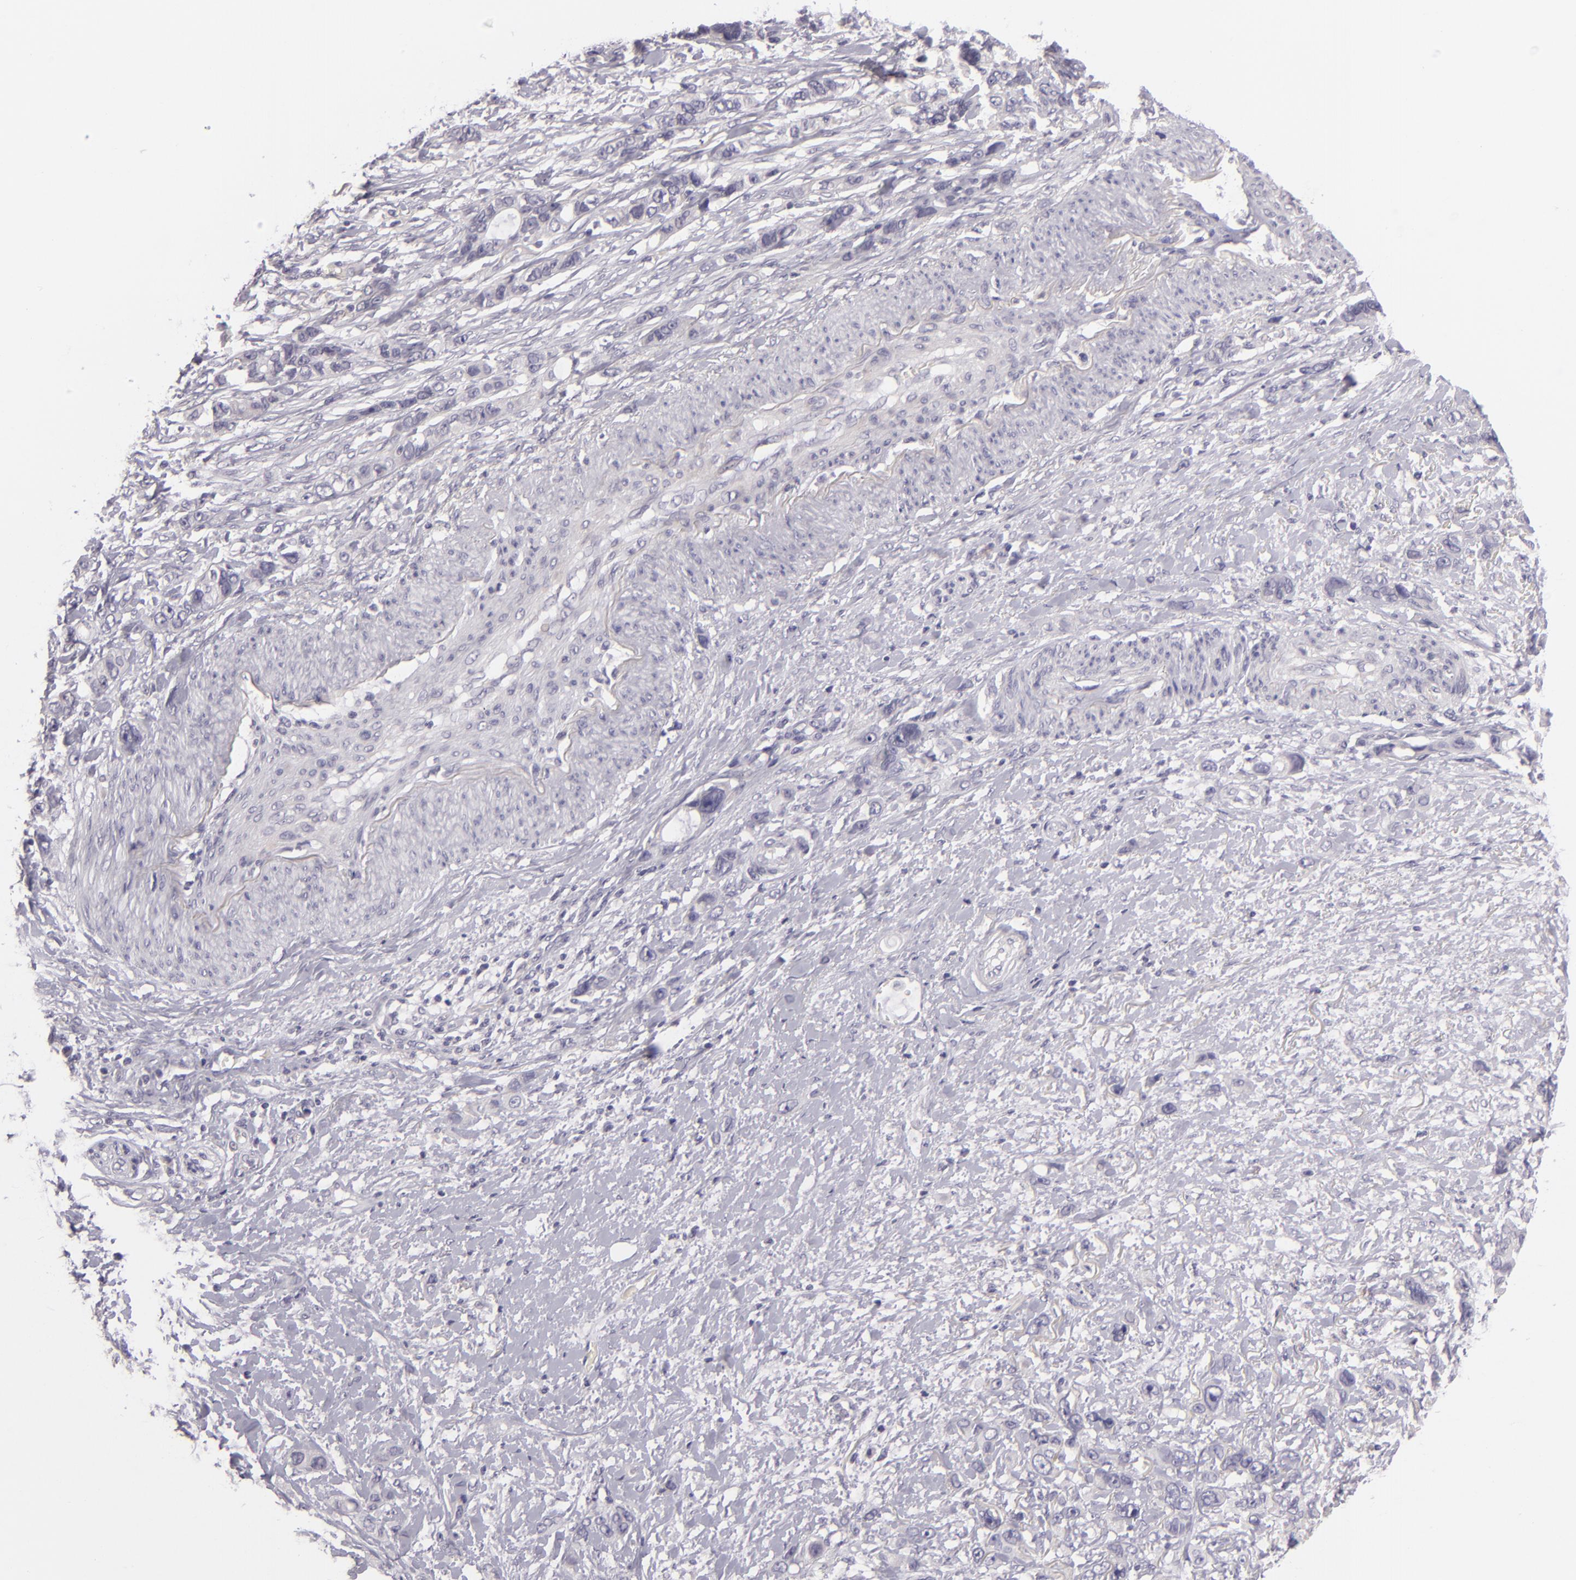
{"staining": {"intensity": "negative", "quantity": "none", "location": "none"}, "tissue": "stomach cancer", "cell_type": "Tumor cells", "image_type": "cancer", "snomed": [{"axis": "morphology", "description": "Adenocarcinoma, NOS"}, {"axis": "topography", "description": "Stomach, upper"}], "caption": "DAB (3,3'-diaminobenzidine) immunohistochemical staining of human stomach cancer (adenocarcinoma) demonstrates no significant staining in tumor cells. (Stains: DAB (3,3'-diaminobenzidine) IHC with hematoxylin counter stain, Microscopy: brightfield microscopy at high magnification).", "gene": "EGFL6", "patient": {"sex": "male", "age": 47}}